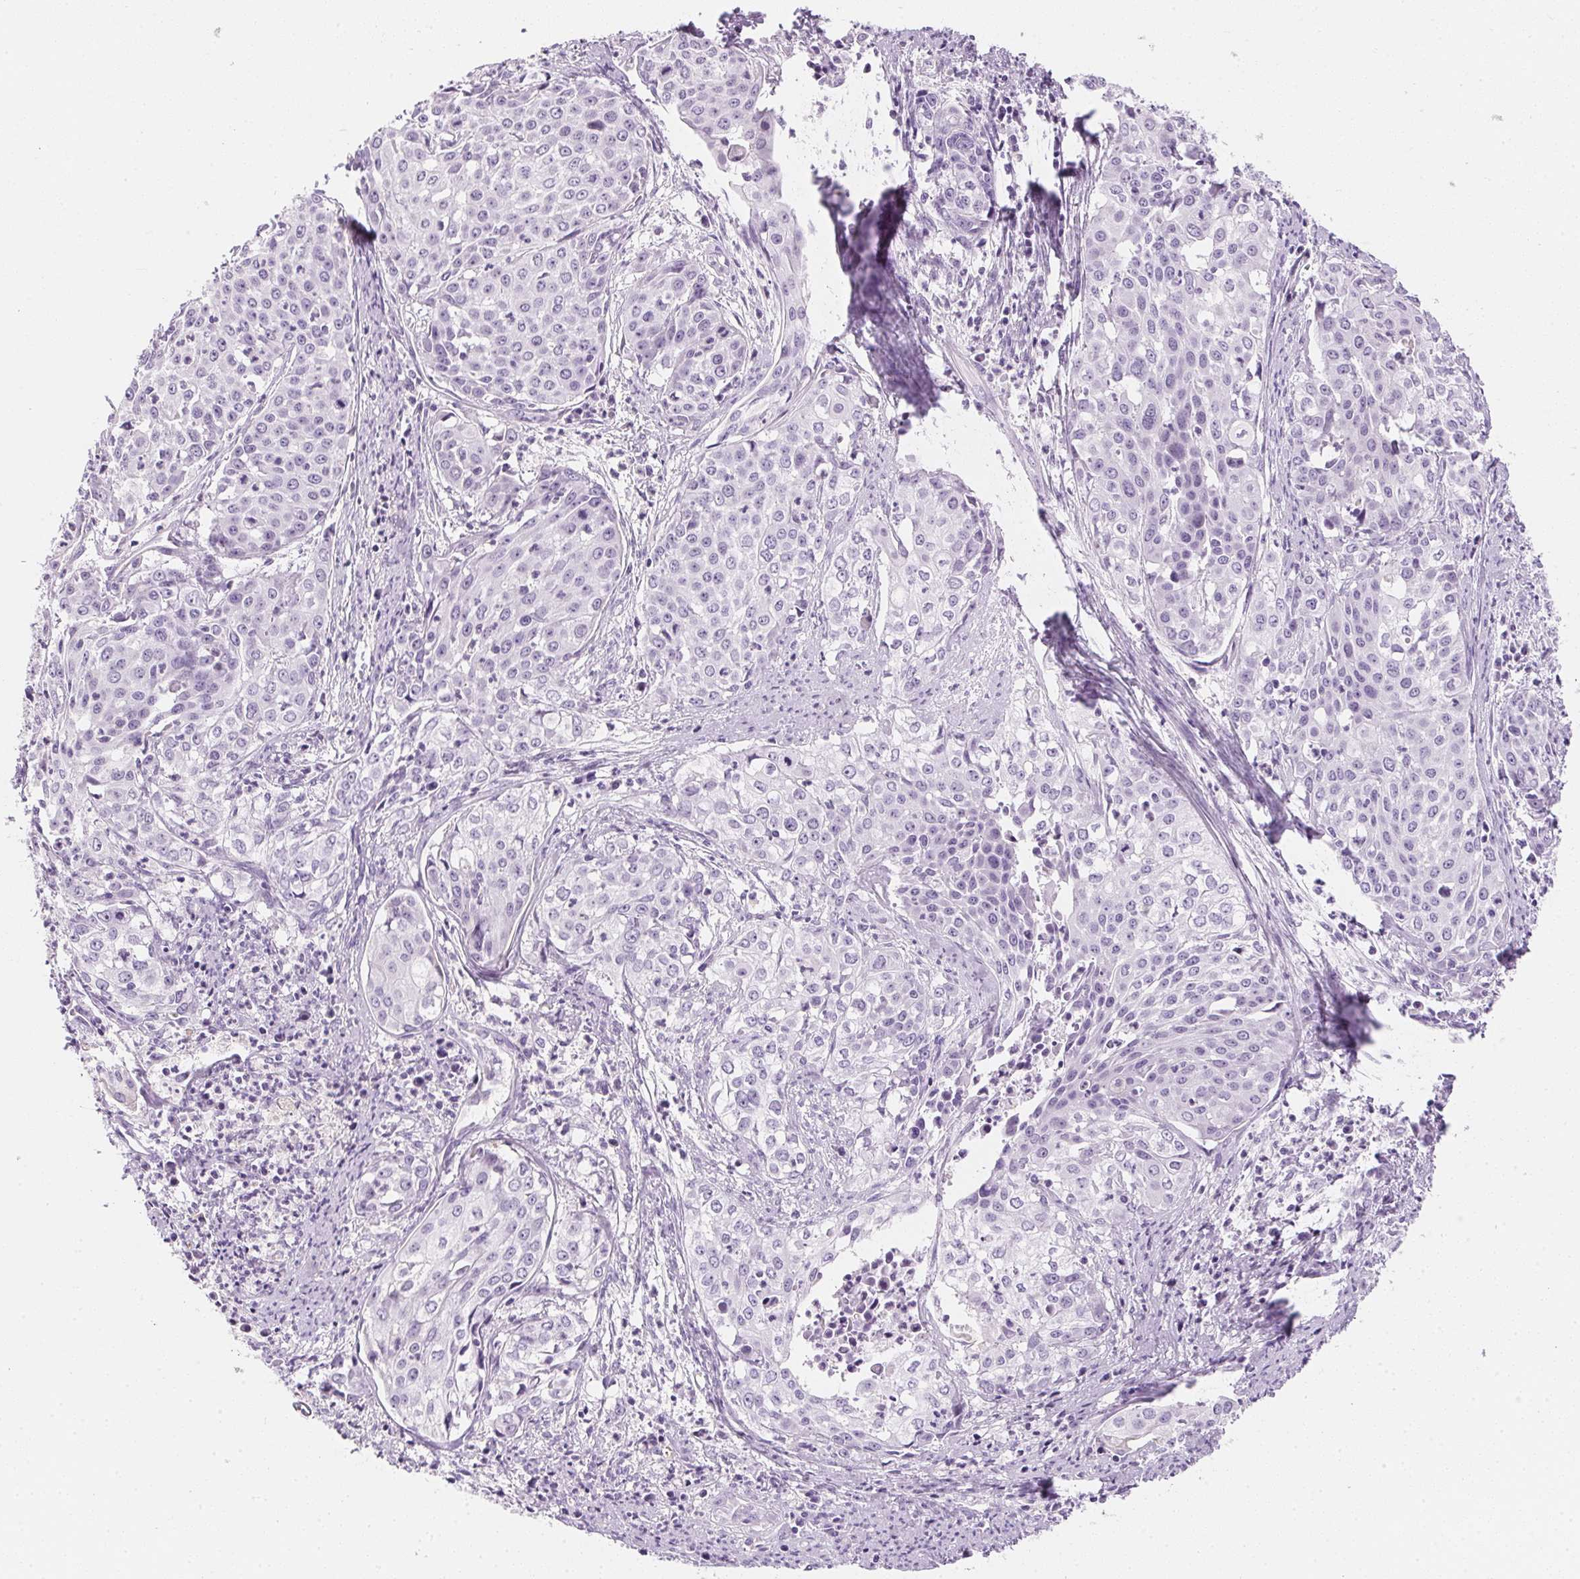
{"staining": {"intensity": "negative", "quantity": "none", "location": "none"}, "tissue": "cervical cancer", "cell_type": "Tumor cells", "image_type": "cancer", "snomed": [{"axis": "morphology", "description": "Squamous cell carcinoma, NOS"}, {"axis": "topography", "description": "Cervix"}], "caption": "Squamous cell carcinoma (cervical) was stained to show a protein in brown. There is no significant positivity in tumor cells. The staining is performed using DAB brown chromogen with nuclei counter-stained in using hematoxylin.", "gene": "AQP5", "patient": {"sex": "female", "age": 39}}